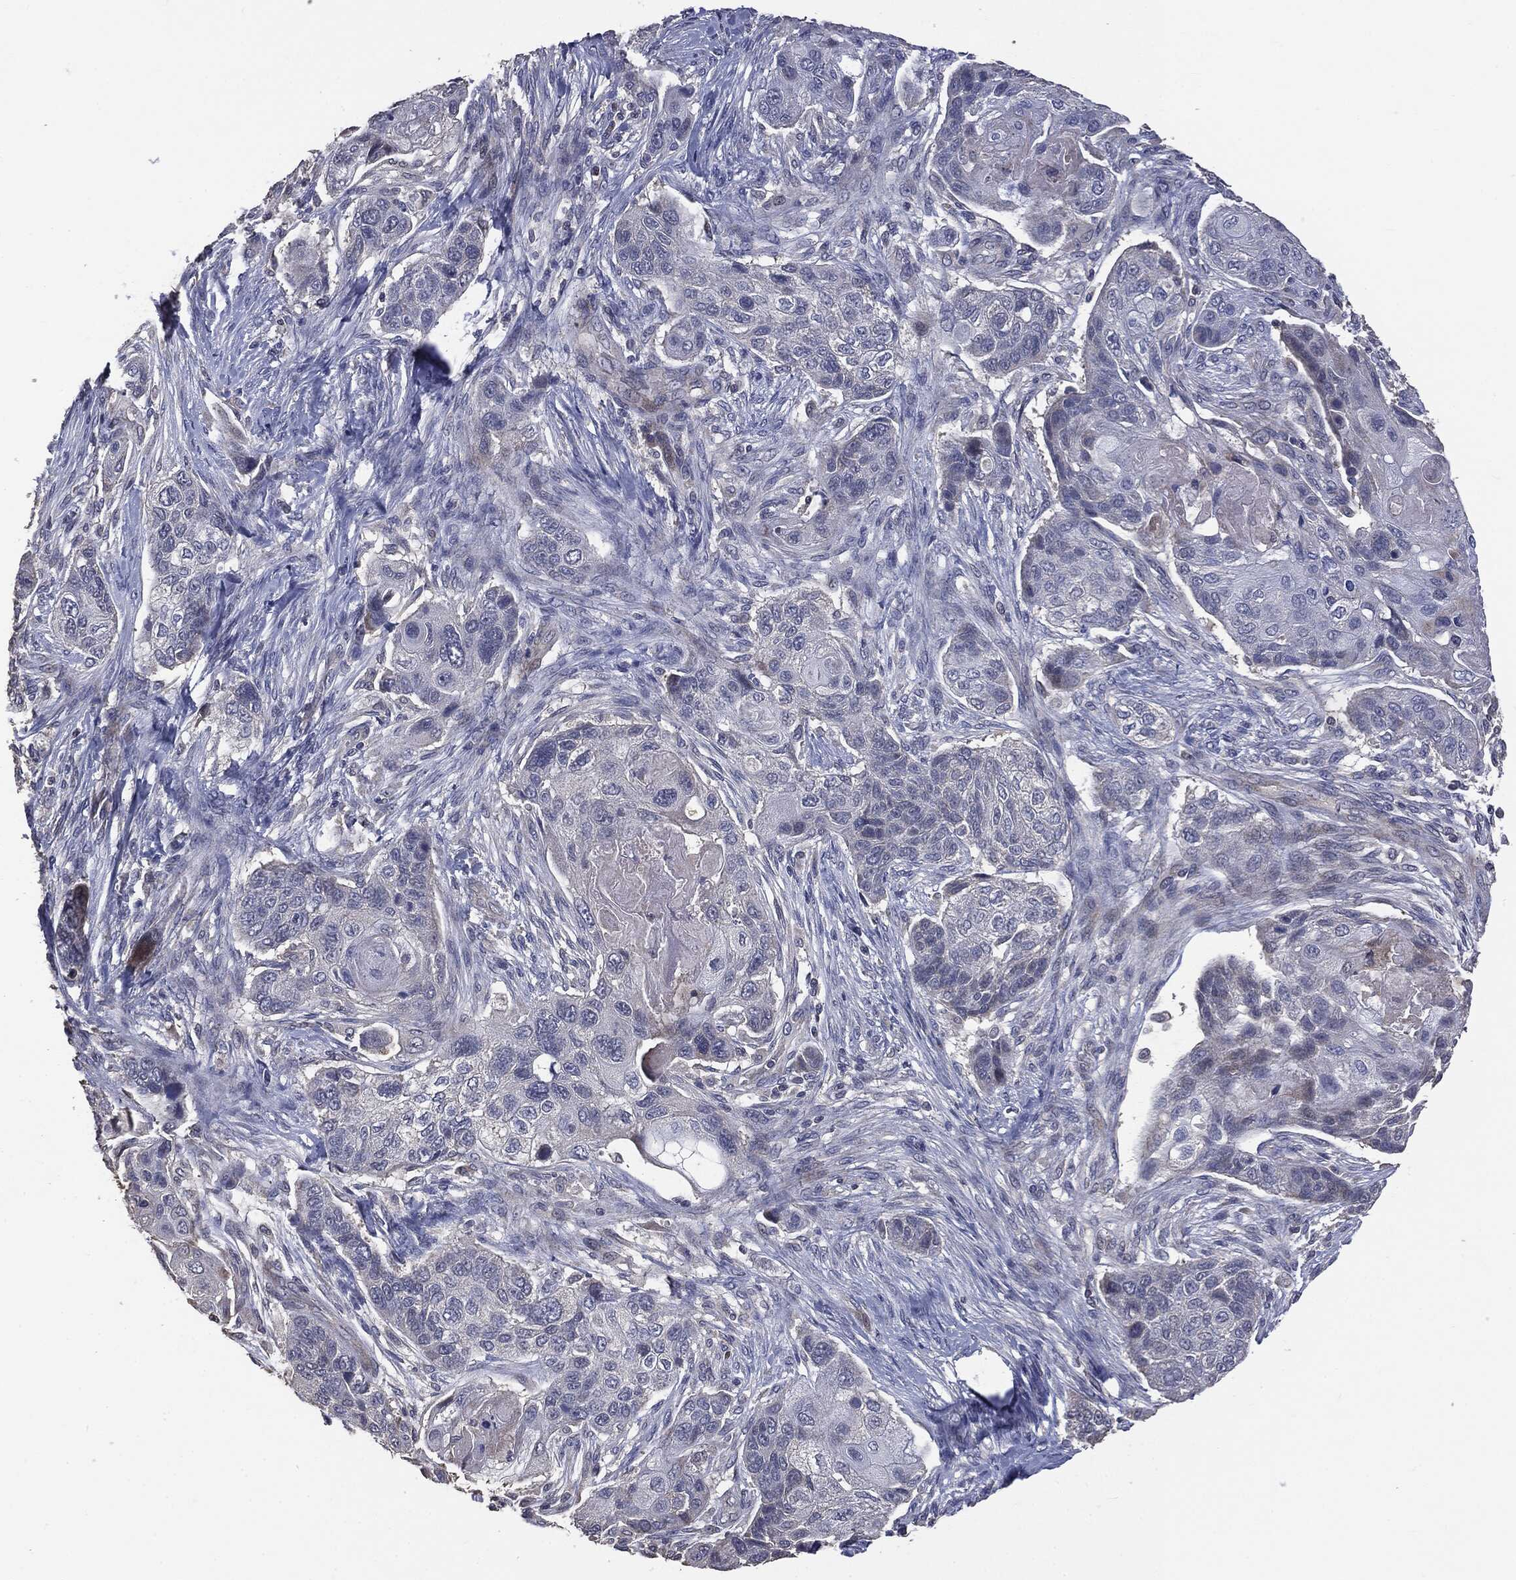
{"staining": {"intensity": "negative", "quantity": "none", "location": "none"}, "tissue": "lung cancer", "cell_type": "Tumor cells", "image_type": "cancer", "snomed": [{"axis": "morphology", "description": "Normal tissue, NOS"}, {"axis": "morphology", "description": "Squamous cell carcinoma, NOS"}, {"axis": "topography", "description": "Bronchus"}, {"axis": "topography", "description": "Lung"}], "caption": "DAB (3,3'-diaminobenzidine) immunohistochemical staining of lung cancer shows no significant expression in tumor cells. Brightfield microscopy of IHC stained with DAB (3,3'-diaminobenzidine) (brown) and hematoxylin (blue), captured at high magnification.", "gene": "MTOR", "patient": {"sex": "male", "age": 69}}